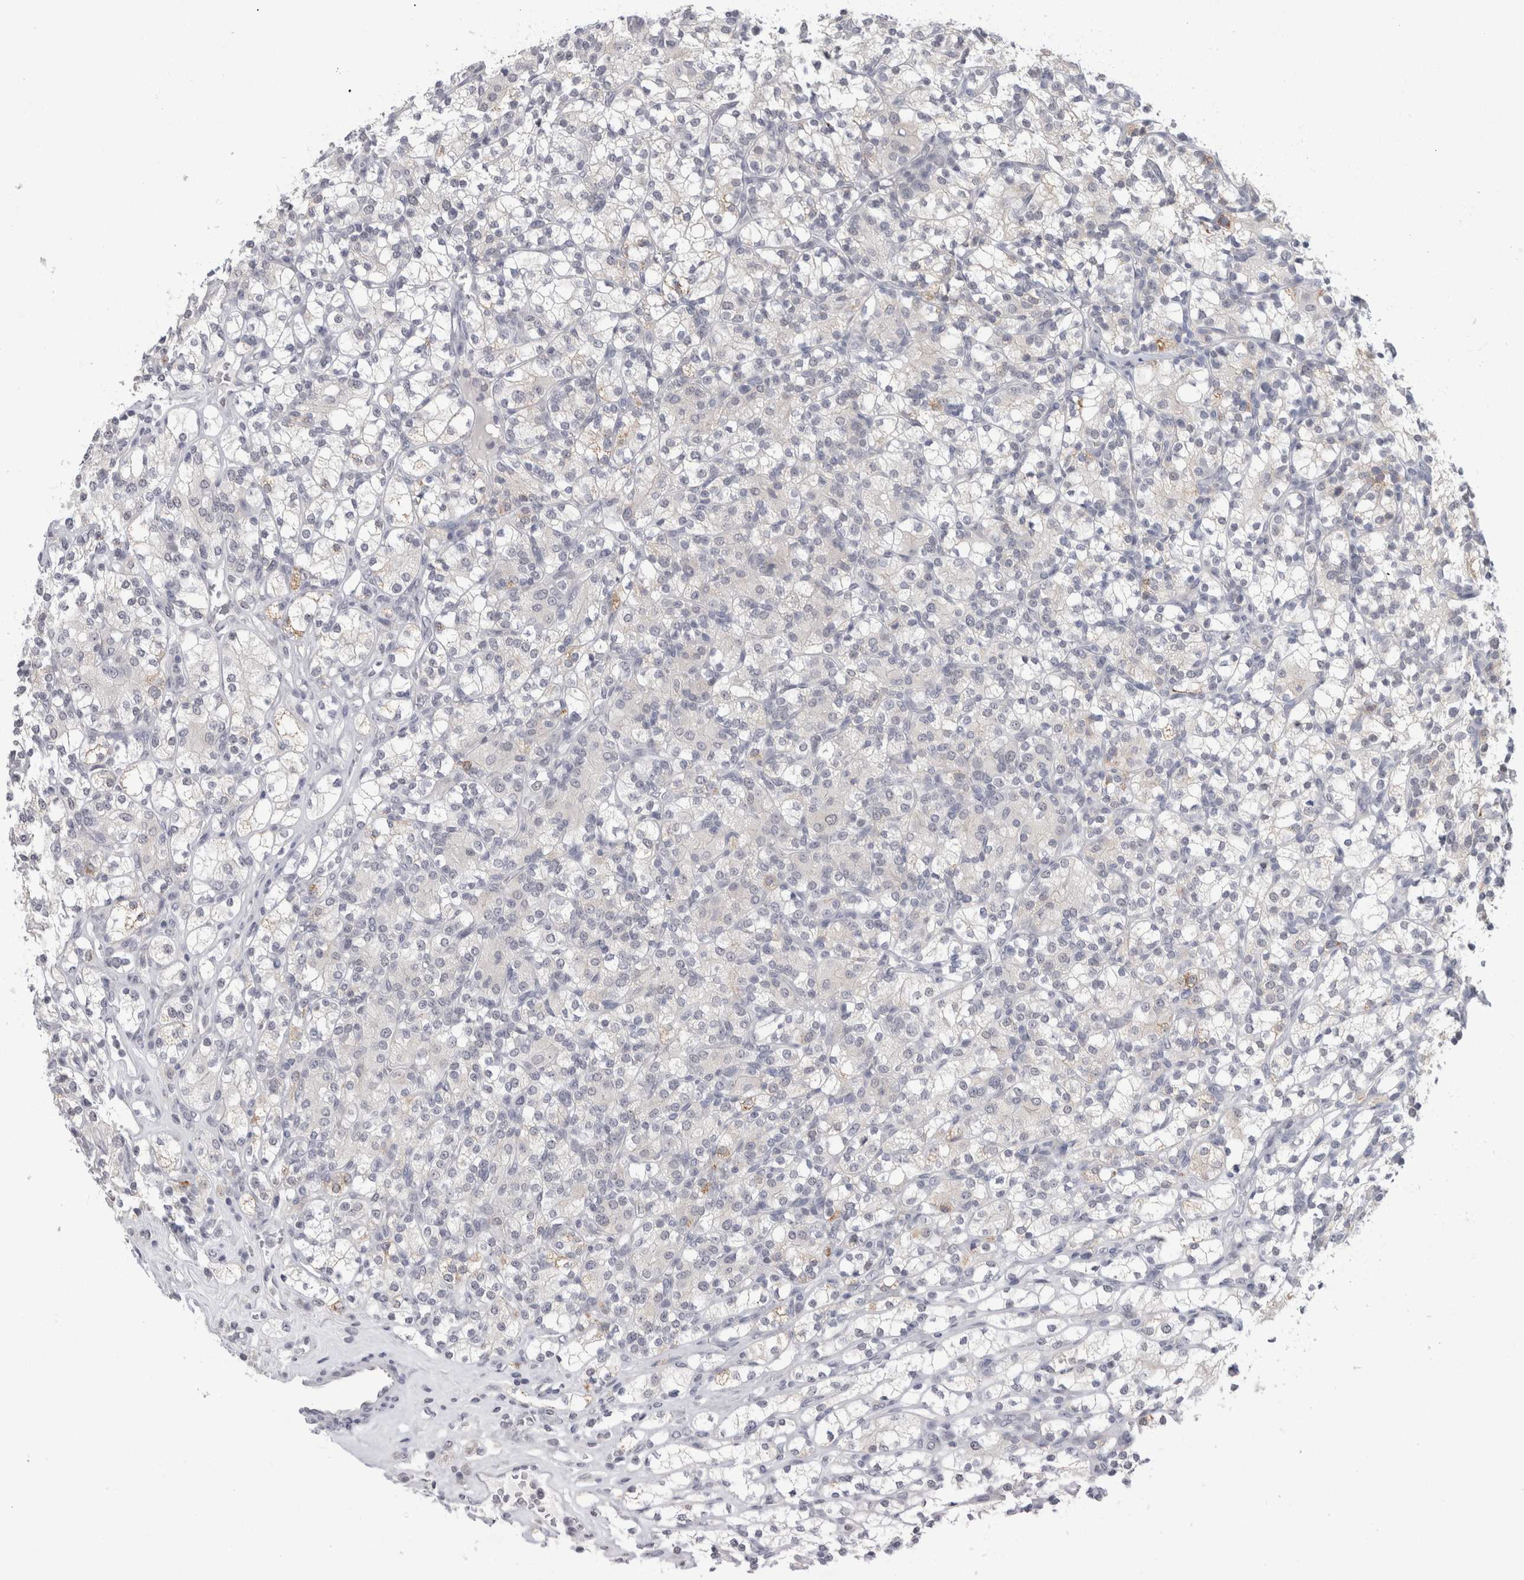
{"staining": {"intensity": "negative", "quantity": "none", "location": "none"}, "tissue": "renal cancer", "cell_type": "Tumor cells", "image_type": "cancer", "snomed": [{"axis": "morphology", "description": "Adenocarcinoma, NOS"}, {"axis": "topography", "description": "Kidney"}], "caption": "Immunohistochemistry image of neoplastic tissue: renal cancer (adenocarcinoma) stained with DAB exhibits no significant protein positivity in tumor cells. (Brightfield microscopy of DAB (3,3'-diaminobenzidine) immunohistochemistry at high magnification).", "gene": "NIPA1", "patient": {"sex": "male", "age": 77}}